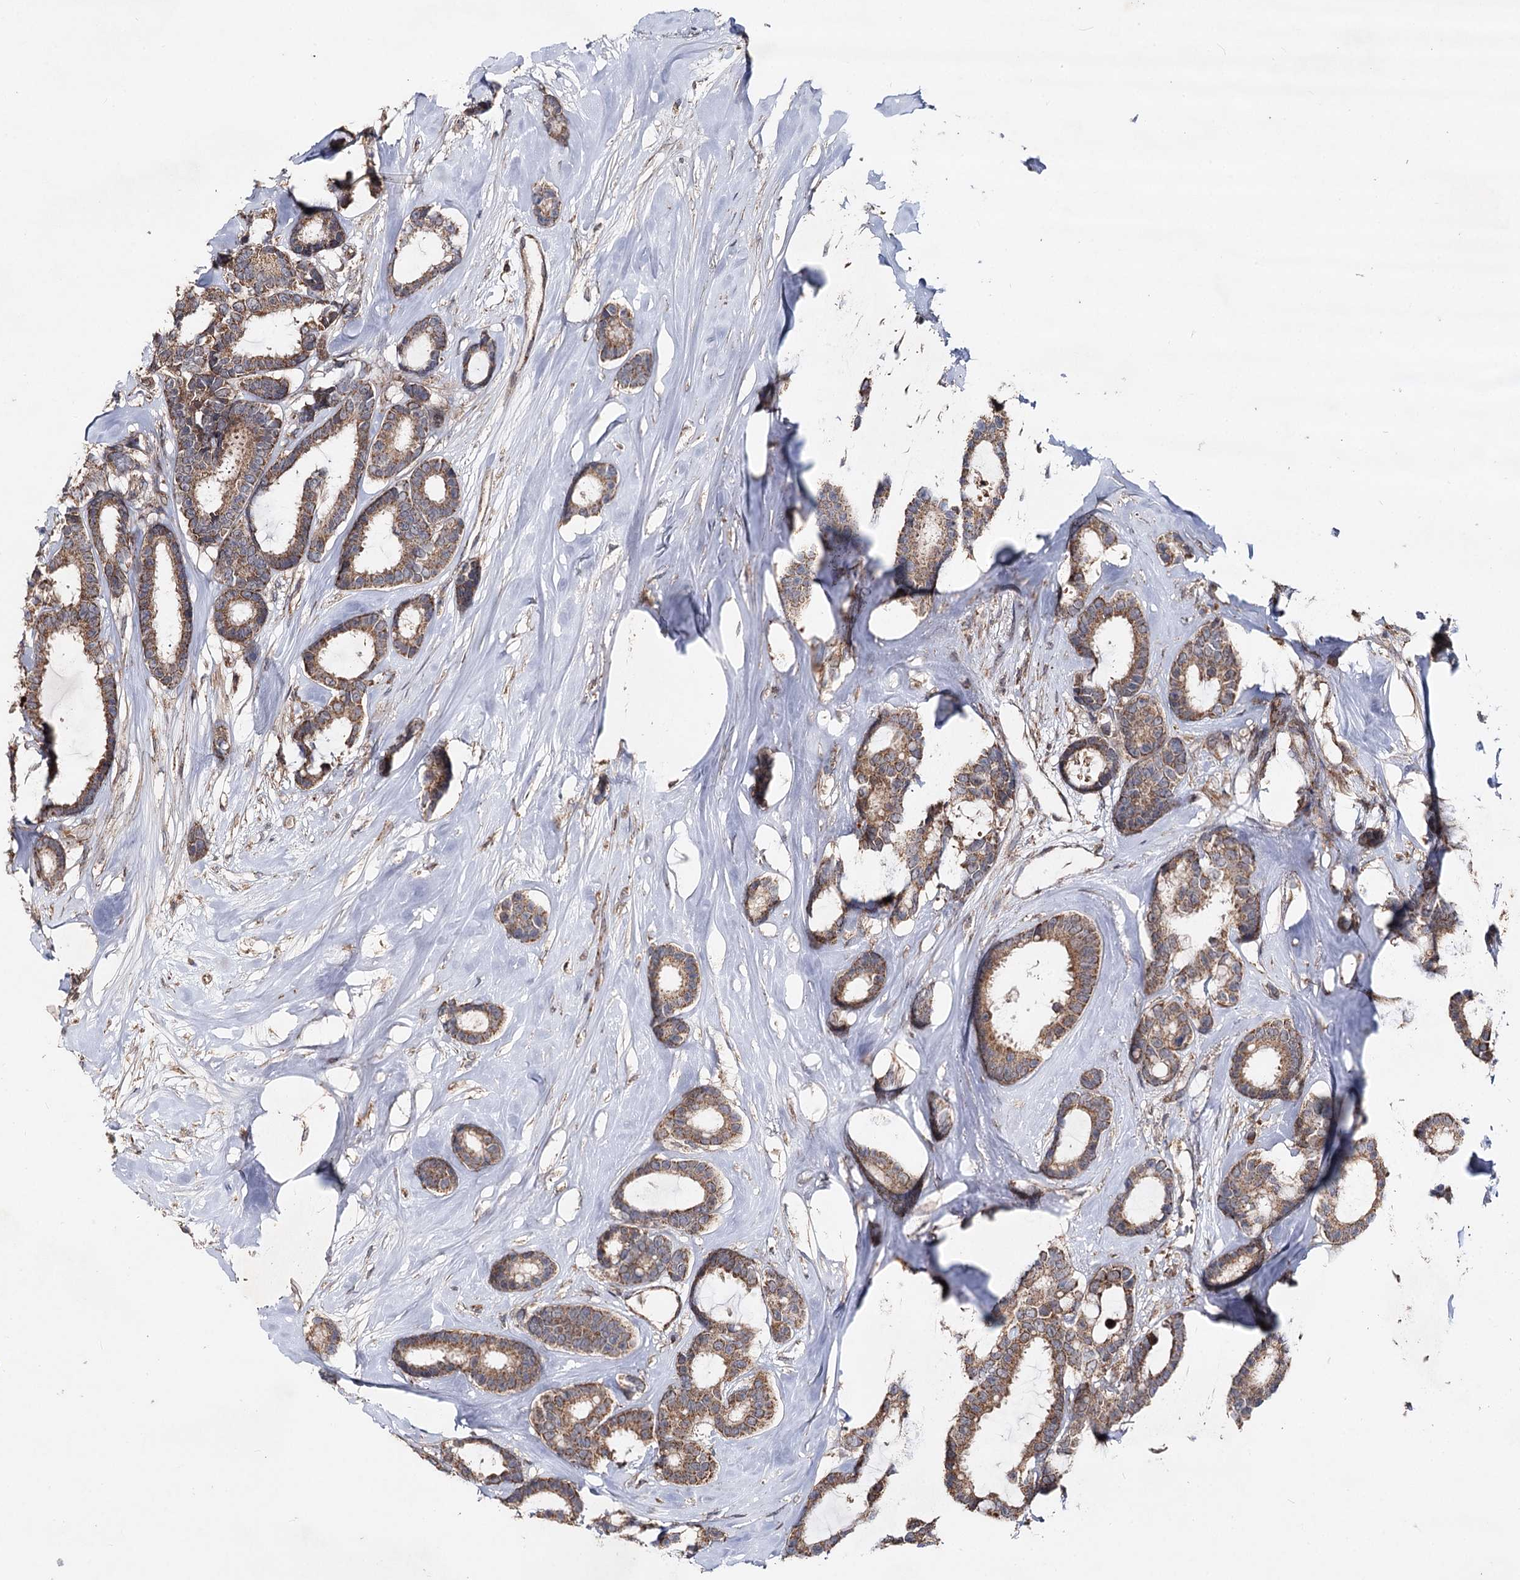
{"staining": {"intensity": "moderate", "quantity": ">75%", "location": "cytoplasmic/membranous"}, "tissue": "breast cancer", "cell_type": "Tumor cells", "image_type": "cancer", "snomed": [{"axis": "morphology", "description": "Duct carcinoma"}, {"axis": "topography", "description": "Breast"}], "caption": "Protein staining of breast cancer tissue reveals moderate cytoplasmic/membranous staining in about >75% of tumor cells. (brown staining indicates protein expression, while blue staining denotes nuclei).", "gene": "MINDY3", "patient": {"sex": "female", "age": 87}}